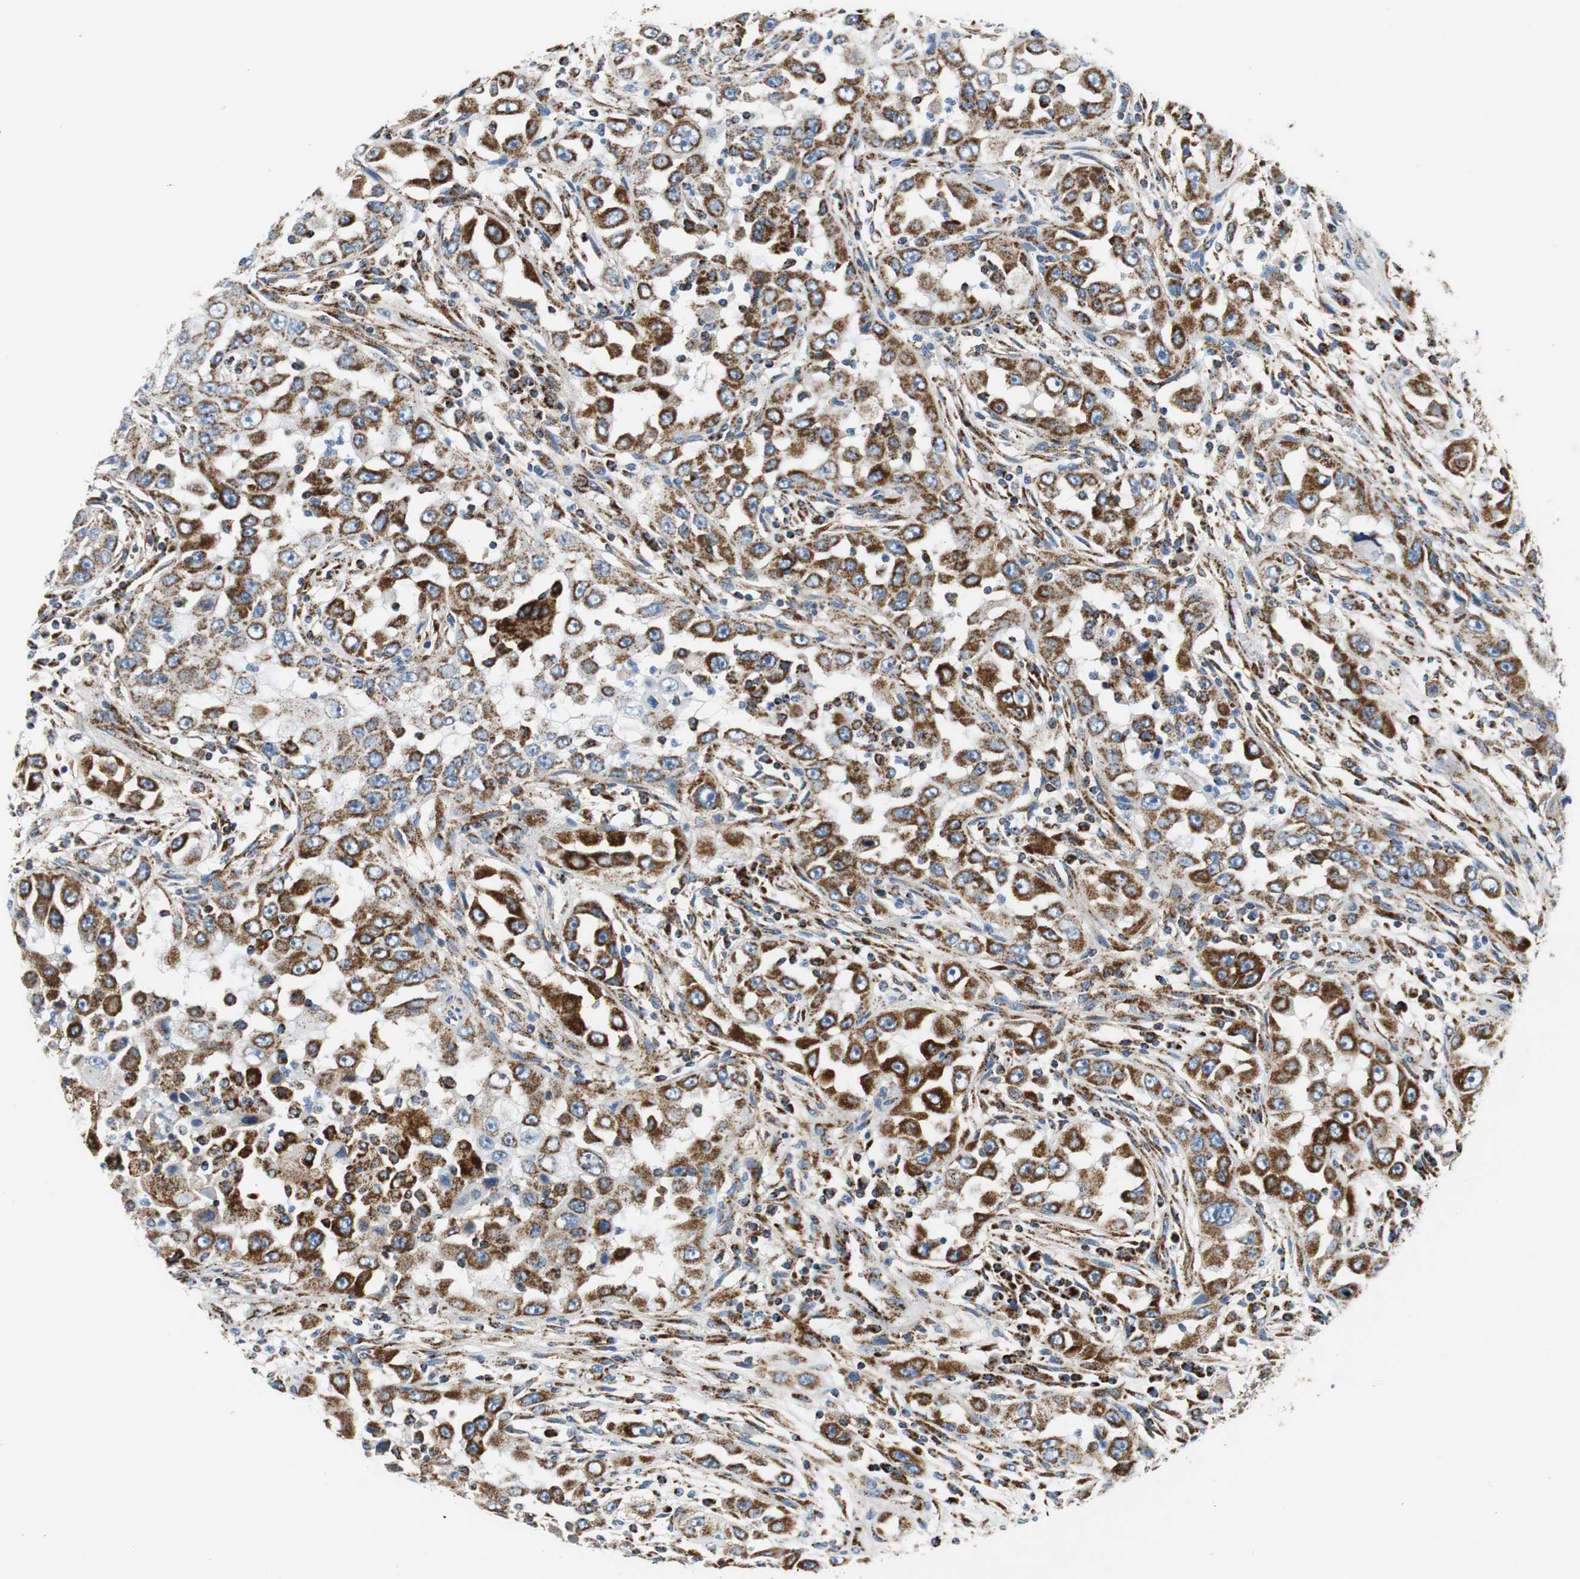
{"staining": {"intensity": "strong", "quantity": ">75%", "location": "cytoplasmic/membranous"}, "tissue": "head and neck cancer", "cell_type": "Tumor cells", "image_type": "cancer", "snomed": [{"axis": "morphology", "description": "Carcinoma, NOS"}, {"axis": "topography", "description": "Head-Neck"}], "caption": "This is an image of immunohistochemistry (IHC) staining of head and neck cancer (carcinoma), which shows strong staining in the cytoplasmic/membranous of tumor cells.", "gene": "C1QTNF7", "patient": {"sex": "male", "age": 87}}